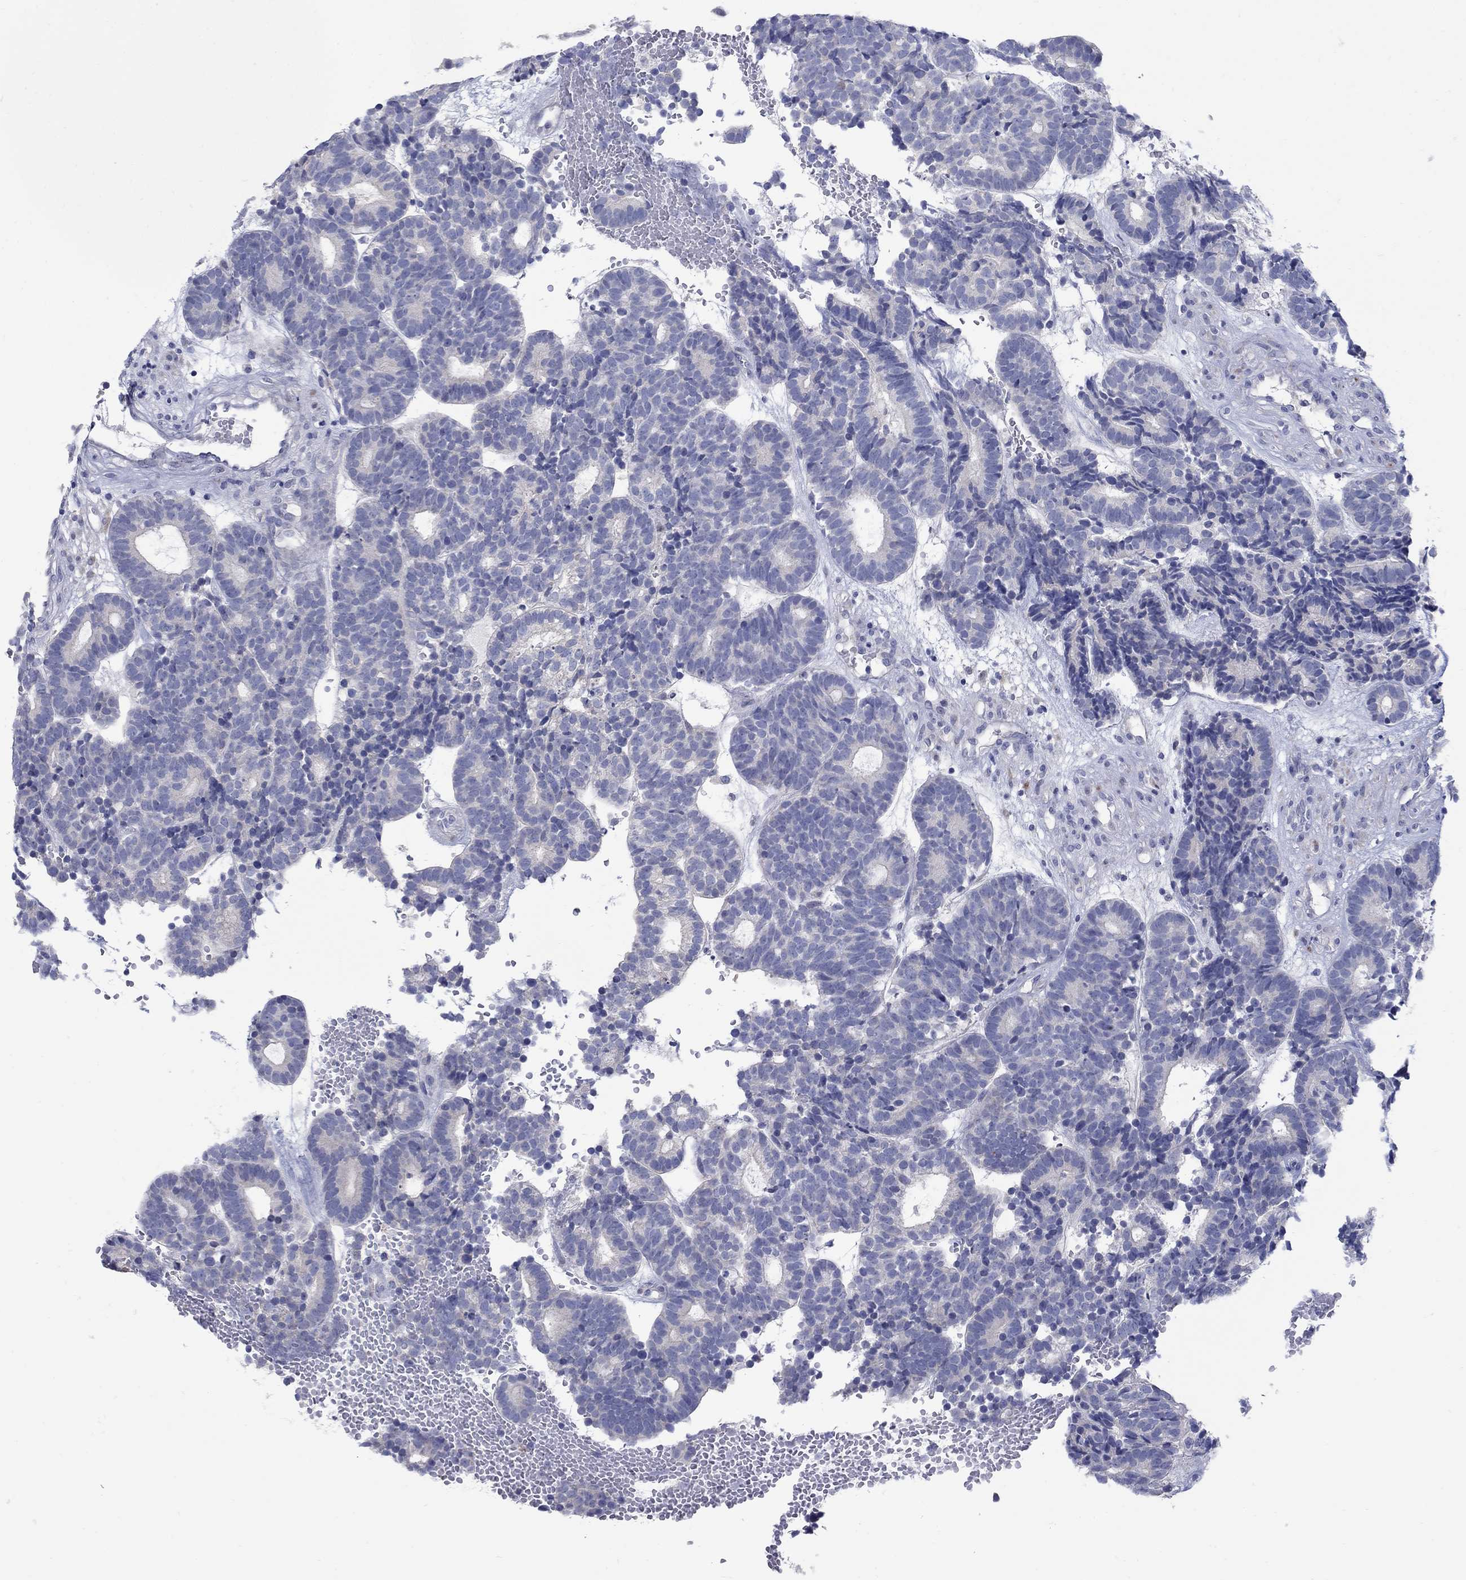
{"staining": {"intensity": "negative", "quantity": "none", "location": "none"}, "tissue": "head and neck cancer", "cell_type": "Tumor cells", "image_type": "cancer", "snomed": [{"axis": "morphology", "description": "Adenocarcinoma, NOS"}, {"axis": "topography", "description": "Head-Neck"}], "caption": "Immunohistochemistry (IHC) histopathology image of adenocarcinoma (head and neck) stained for a protein (brown), which demonstrates no positivity in tumor cells.", "gene": "REEP2", "patient": {"sex": "female", "age": 81}}